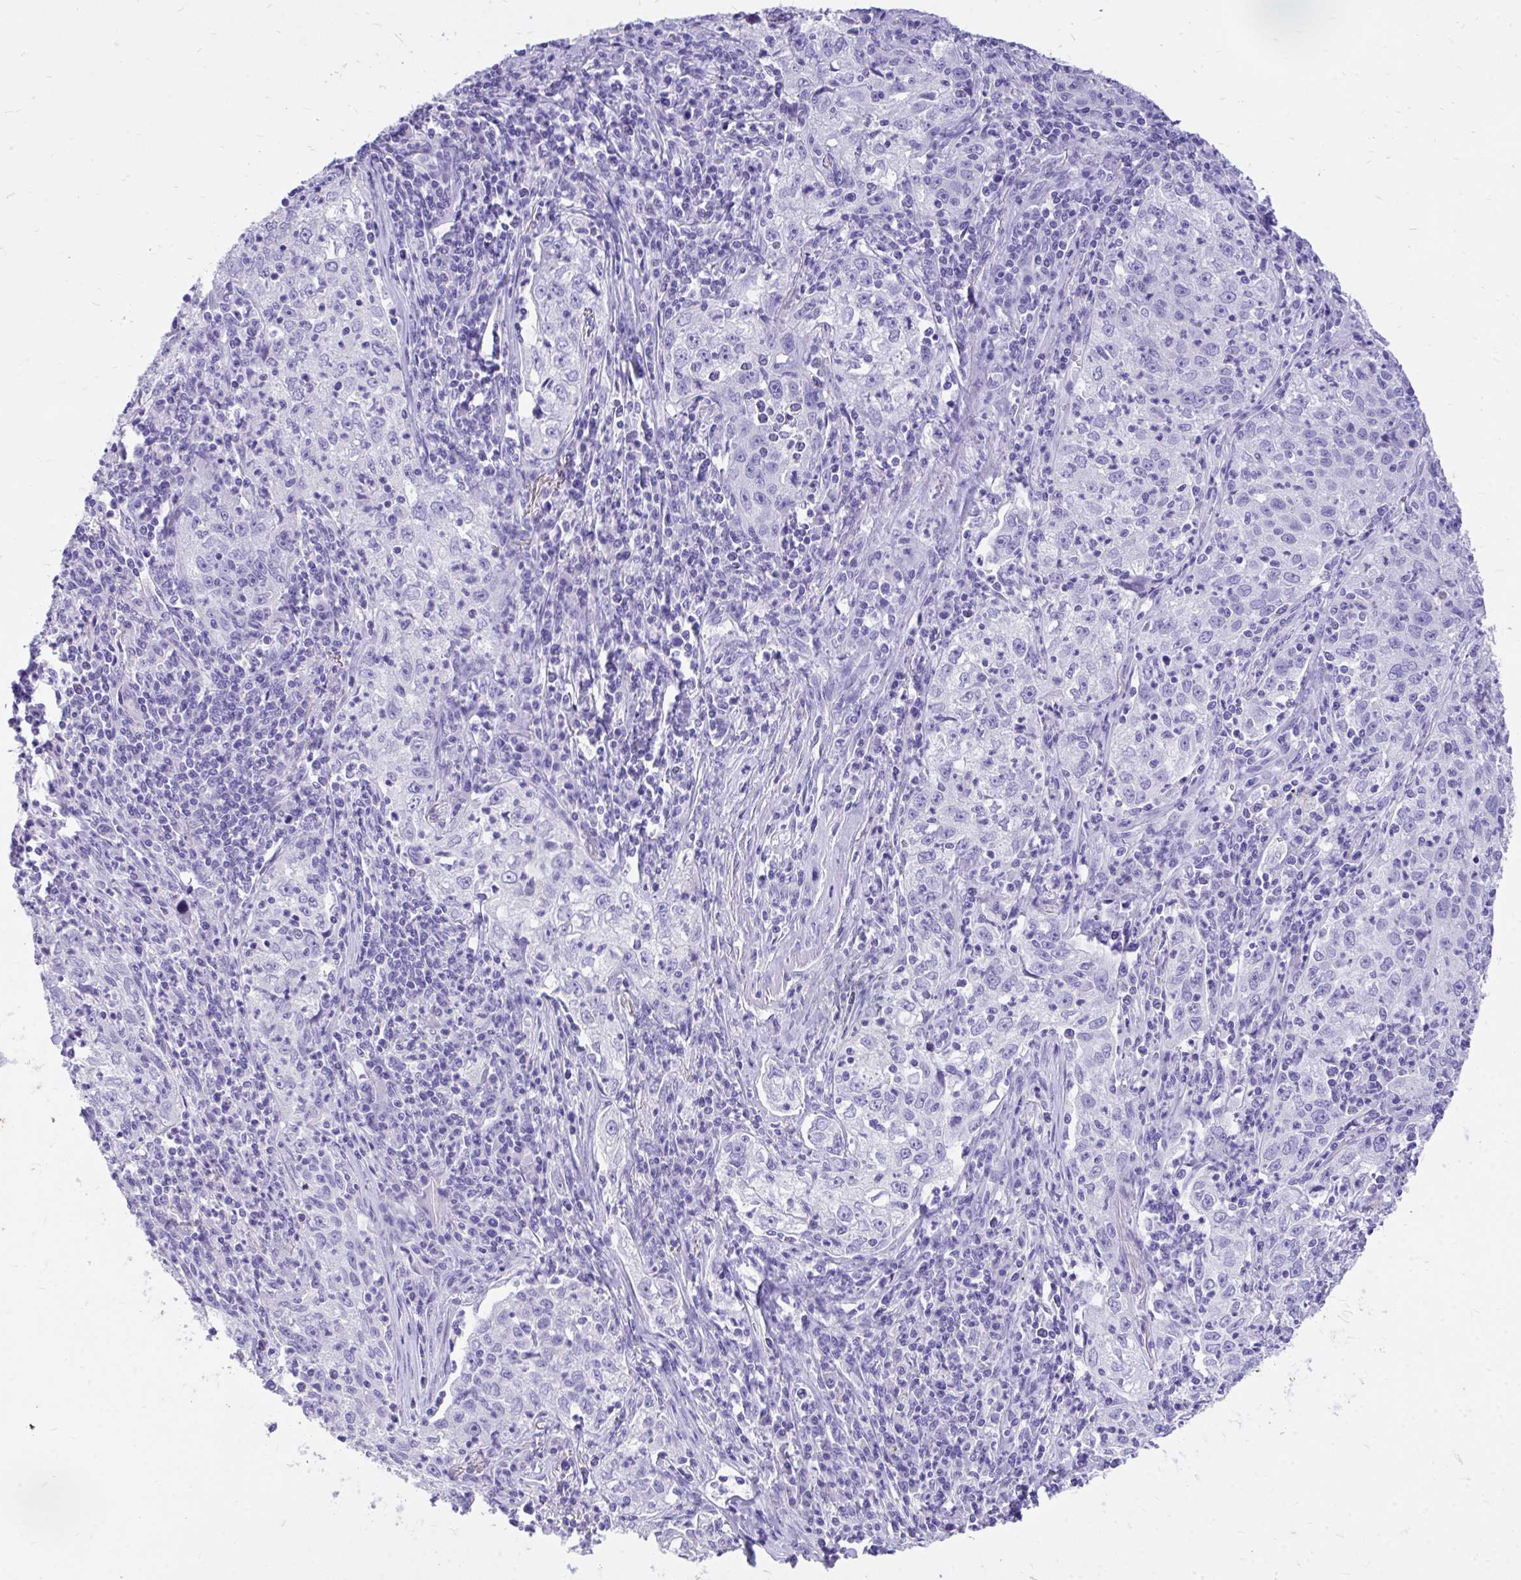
{"staining": {"intensity": "negative", "quantity": "none", "location": "none"}, "tissue": "lung cancer", "cell_type": "Tumor cells", "image_type": "cancer", "snomed": [{"axis": "morphology", "description": "Squamous cell carcinoma, NOS"}, {"axis": "topography", "description": "Lung"}], "caption": "Human squamous cell carcinoma (lung) stained for a protein using IHC displays no staining in tumor cells.", "gene": "MON1A", "patient": {"sex": "male", "age": 71}}